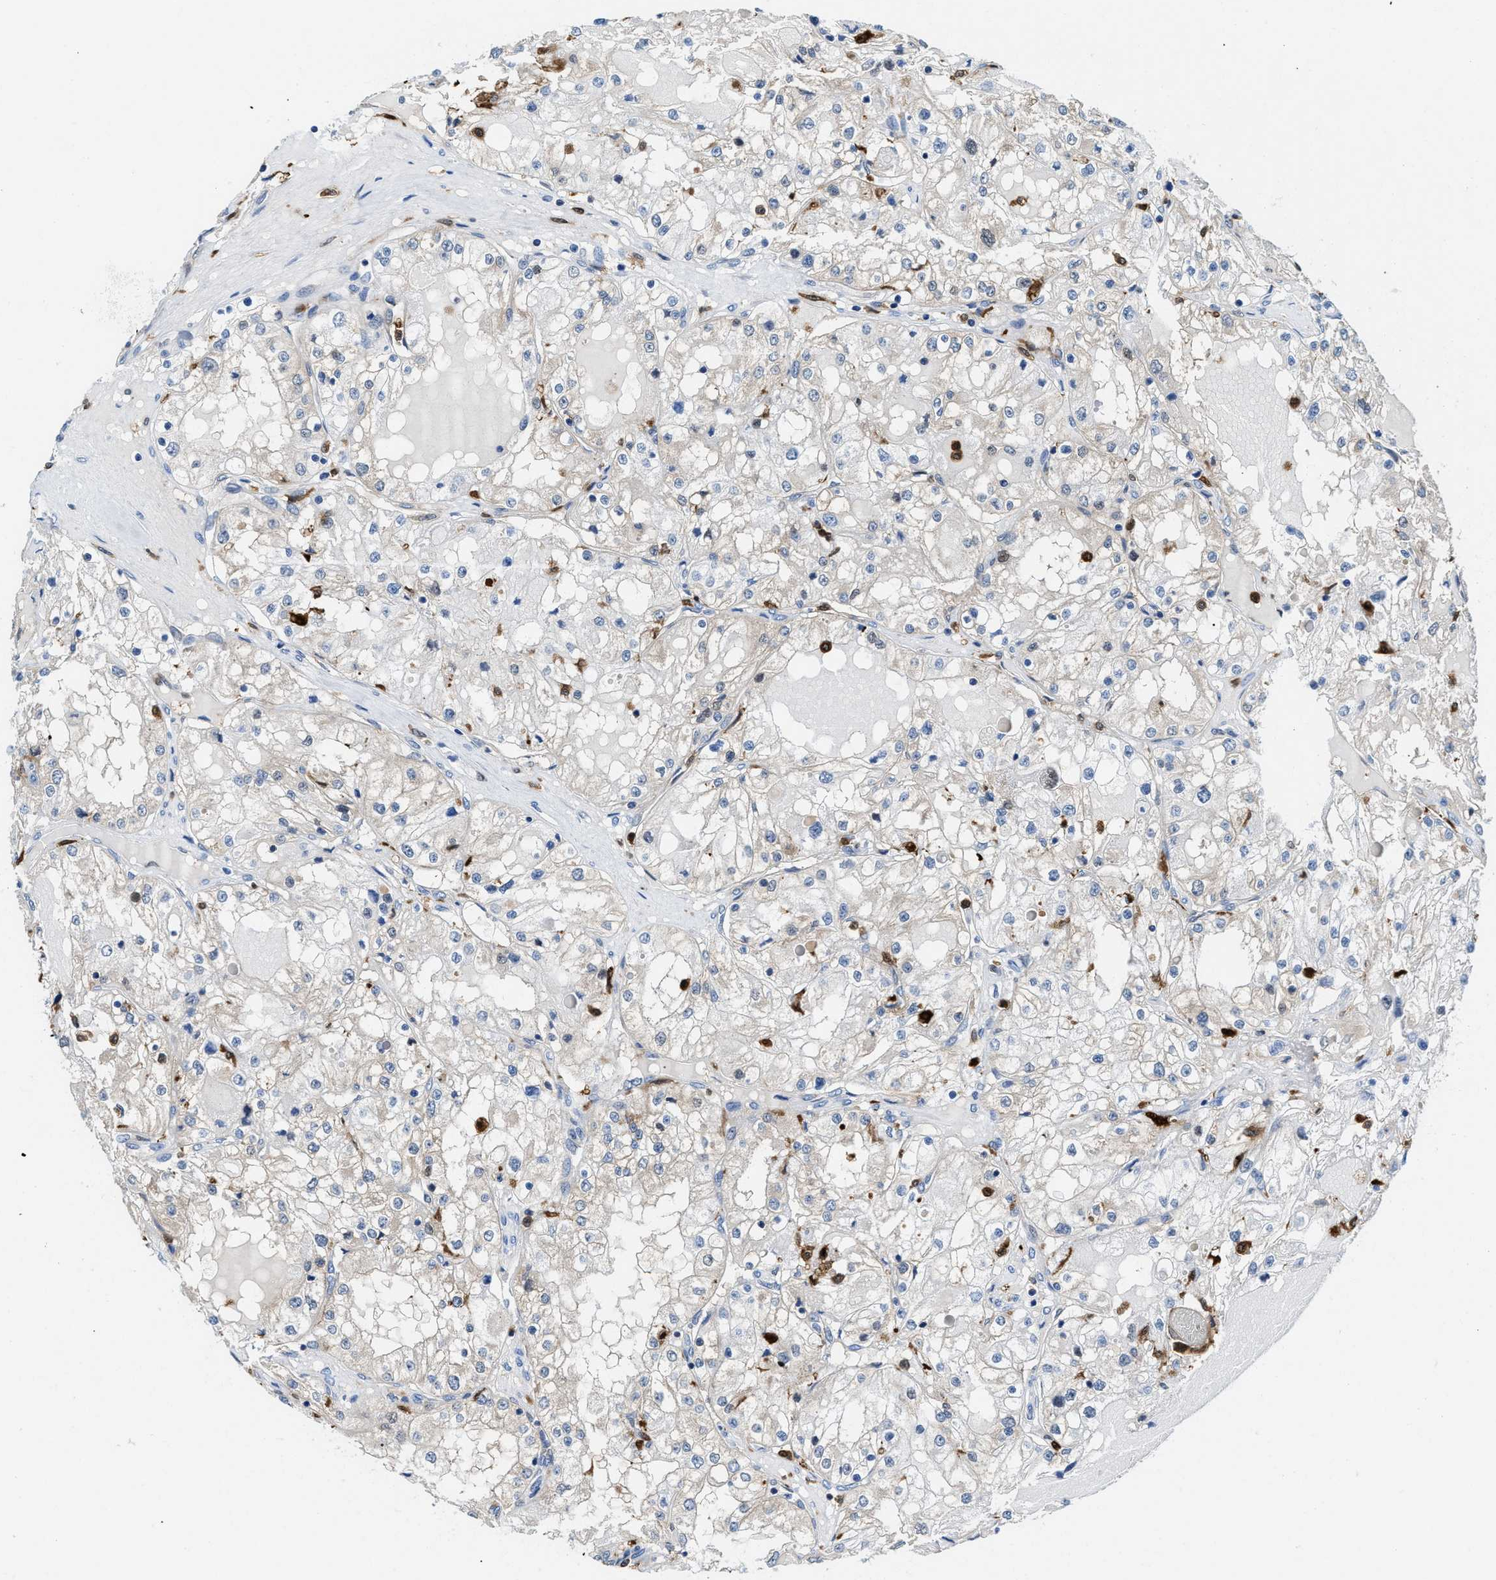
{"staining": {"intensity": "negative", "quantity": "none", "location": "none"}, "tissue": "renal cancer", "cell_type": "Tumor cells", "image_type": "cancer", "snomed": [{"axis": "morphology", "description": "Adenocarcinoma, NOS"}, {"axis": "topography", "description": "Kidney"}], "caption": "Adenocarcinoma (renal) was stained to show a protein in brown. There is no significant expression in tumor cells.", "gene": "LTA4H", "patient": {"sex": "male", "age": 68}}